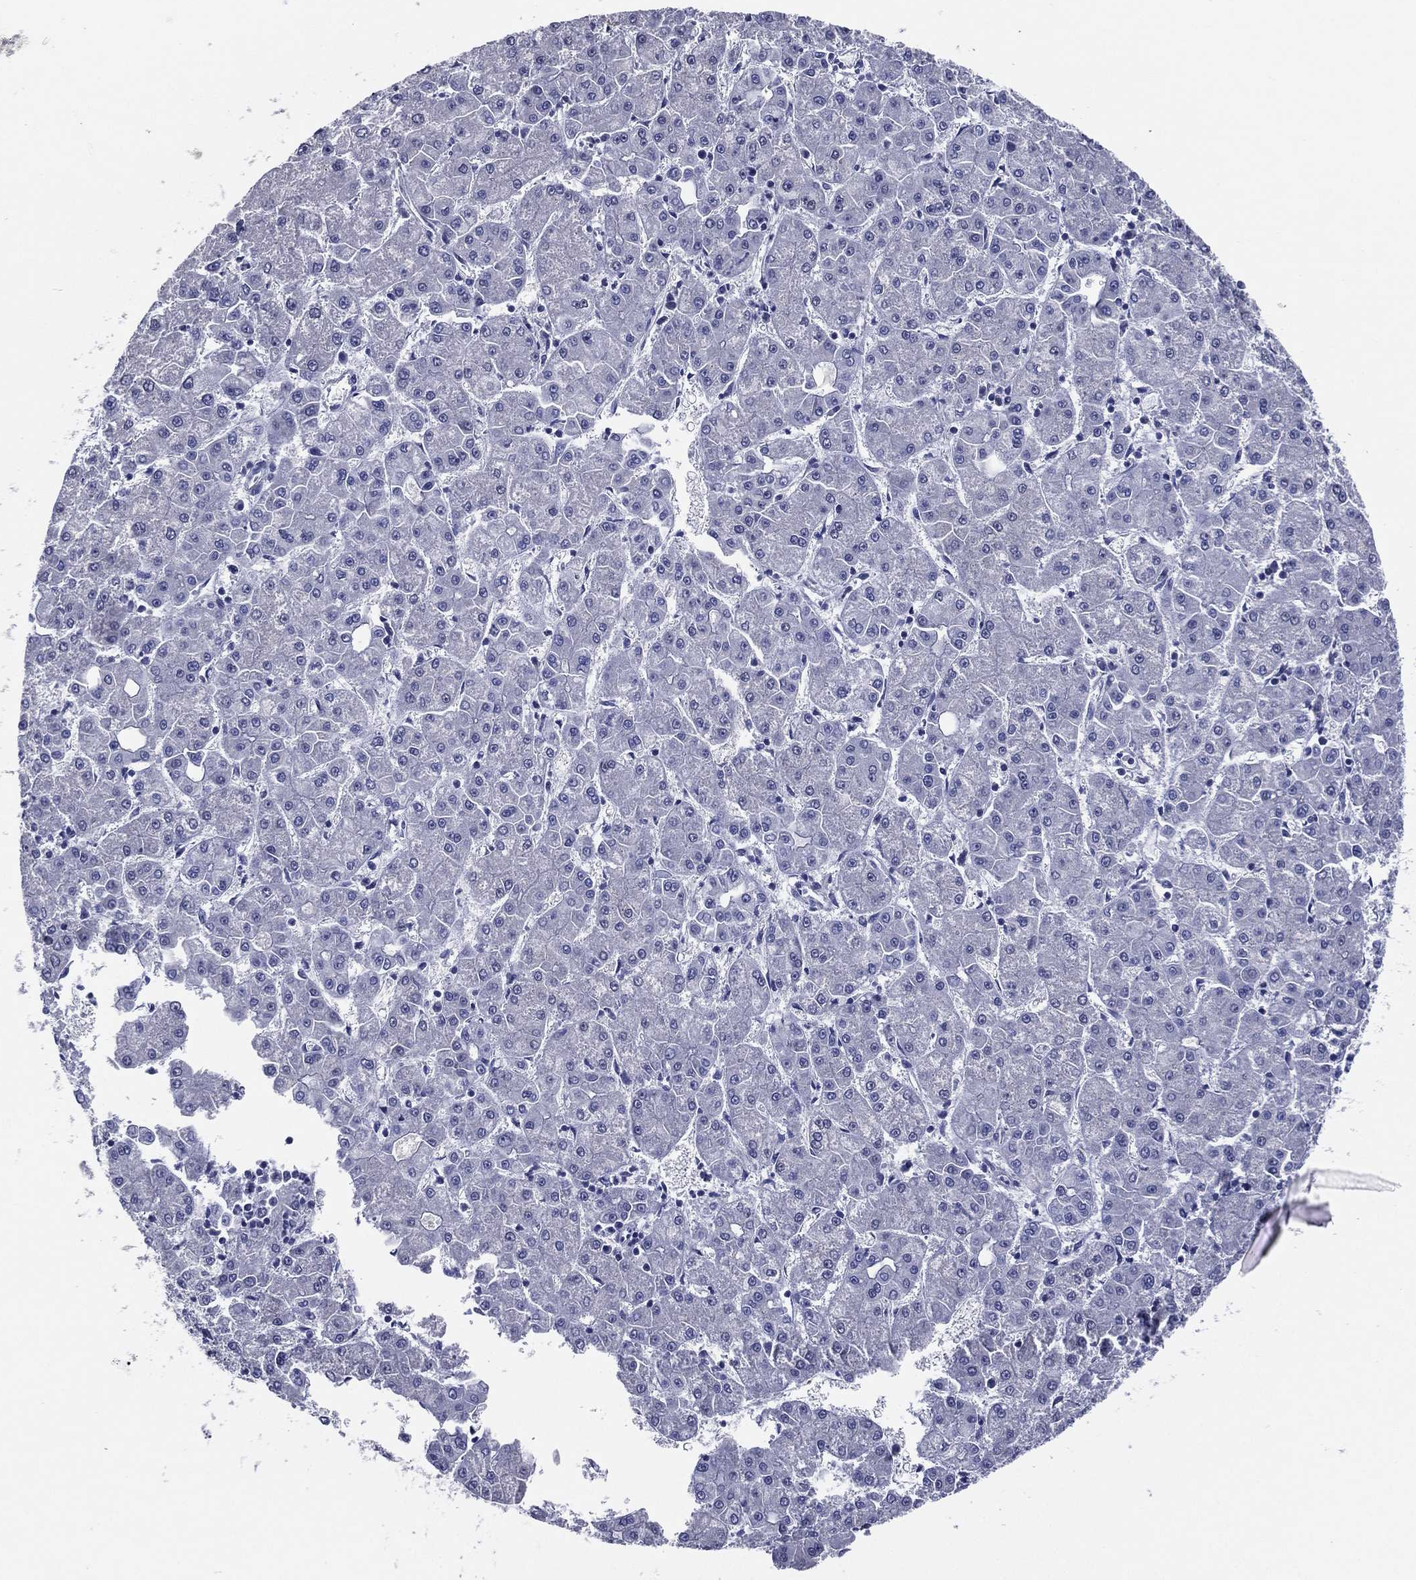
{"staining": {"intensity": "negative", "quantity": "none", "location": "none"}, "tissue": "liver cancer", "cell_type": "Tumor cells", "image_type": "cancer", "snomed": [{"axis": "morphology", "description": "Carcinoma, Hepatocellular, NOS"}, {"axis": "topography", "description": "Liver"}], "caption": "Immunohistochemical staining of human liver hepatocellular carcinoma displays no significant expression in tumor cells.", "gene": "SLC13A4", "patient": {"sex": "male", "age": 73}}